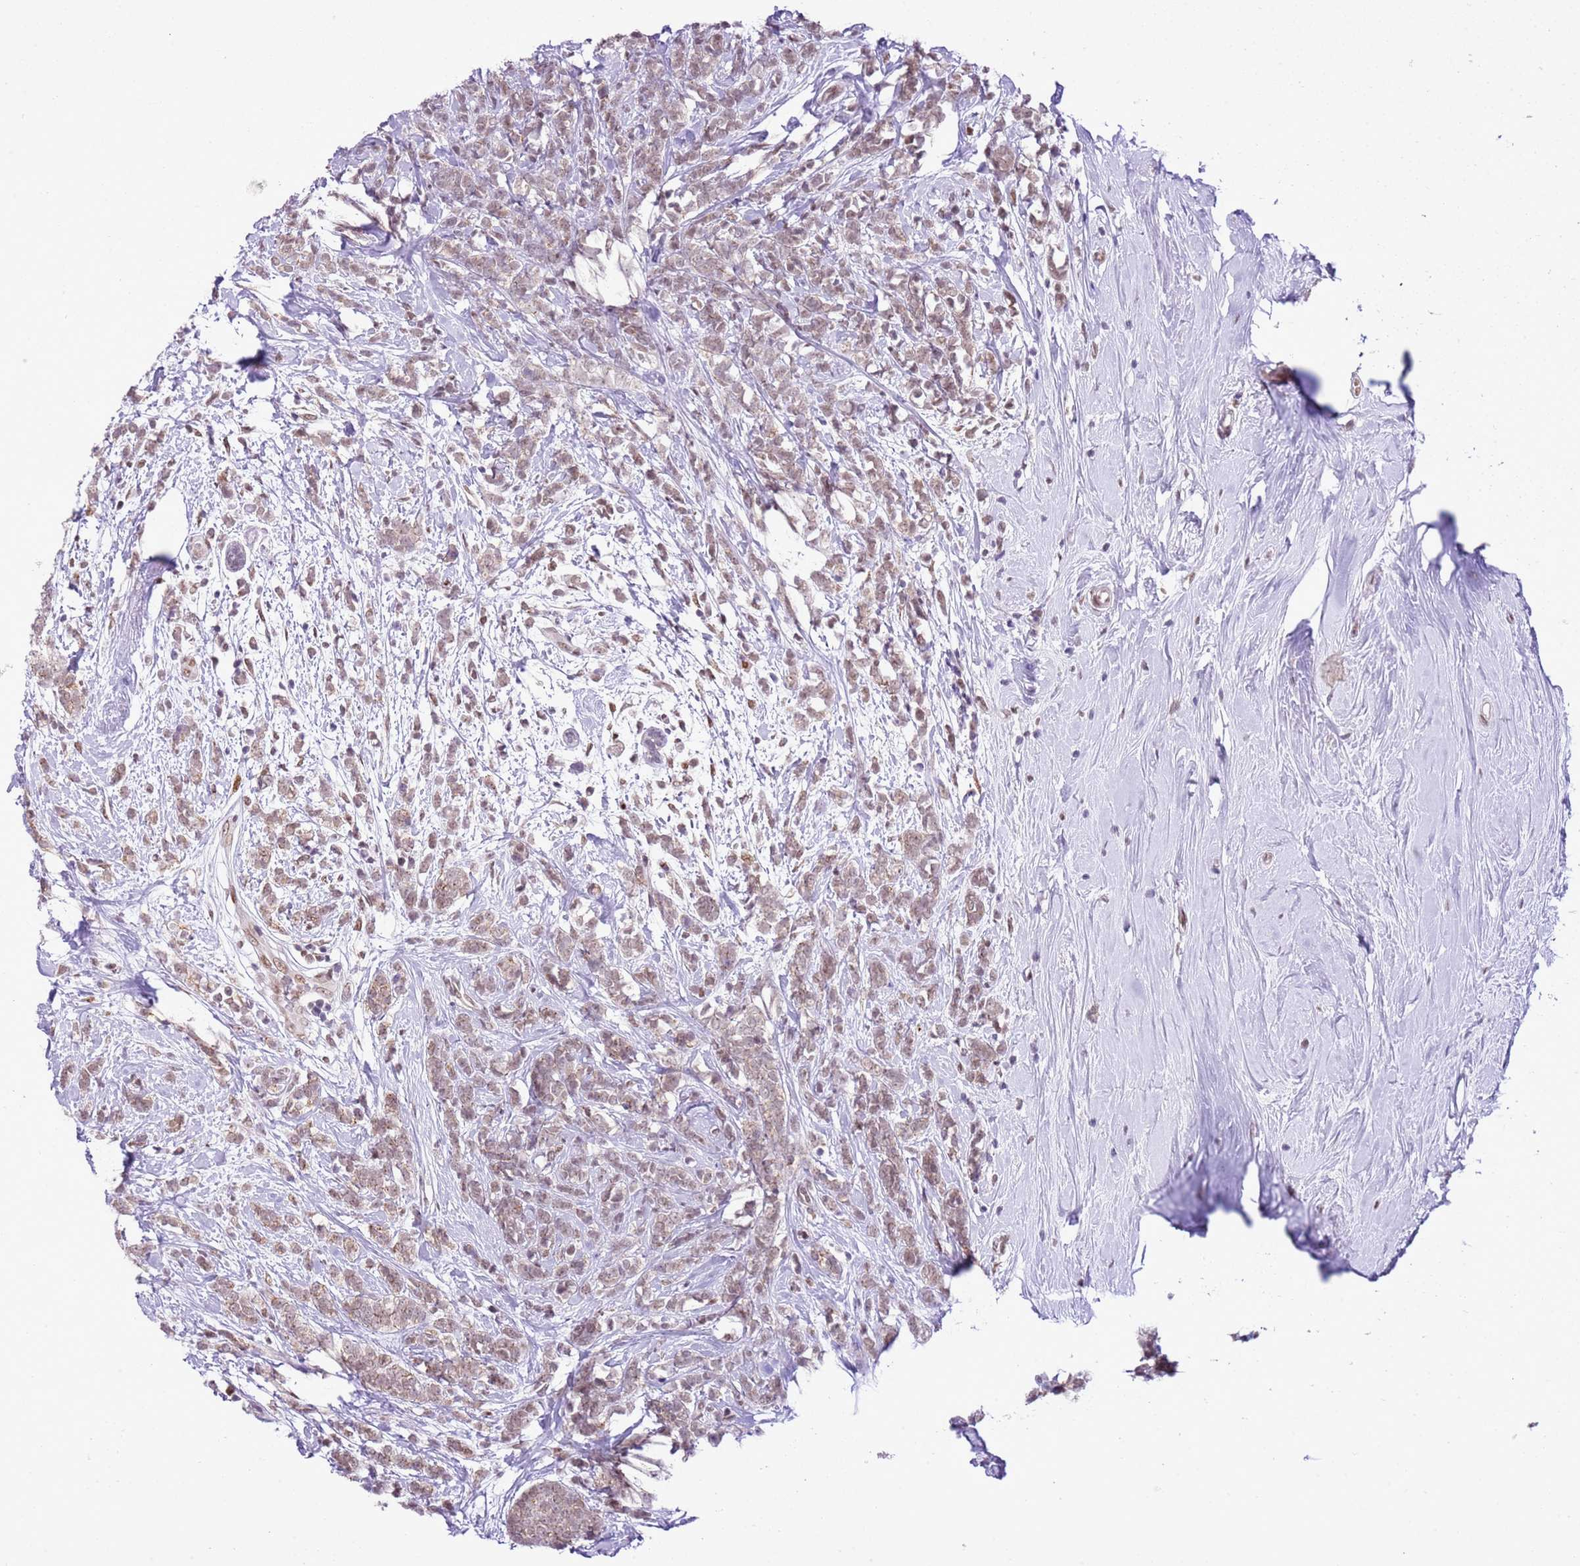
{"staining": {"intensity": "weak", "quantity": ">75%", "location": "nuclear"}, "tissue": "breast cancer", "cell_type": "Tumor cells", "image_type": "cancer", "snomed": [{"axis": "morphology", "description": "Lobular carcinoma"}, {"axis": "topography", "description": "Breast"}], "caption": "Protein expression analysis of breast cancer (lobular carcinoma) shows weak nuclear expression in about >75% of tumor cells.", "gene": "NACC2", "patient": {"sex": "female", "age": 58}}